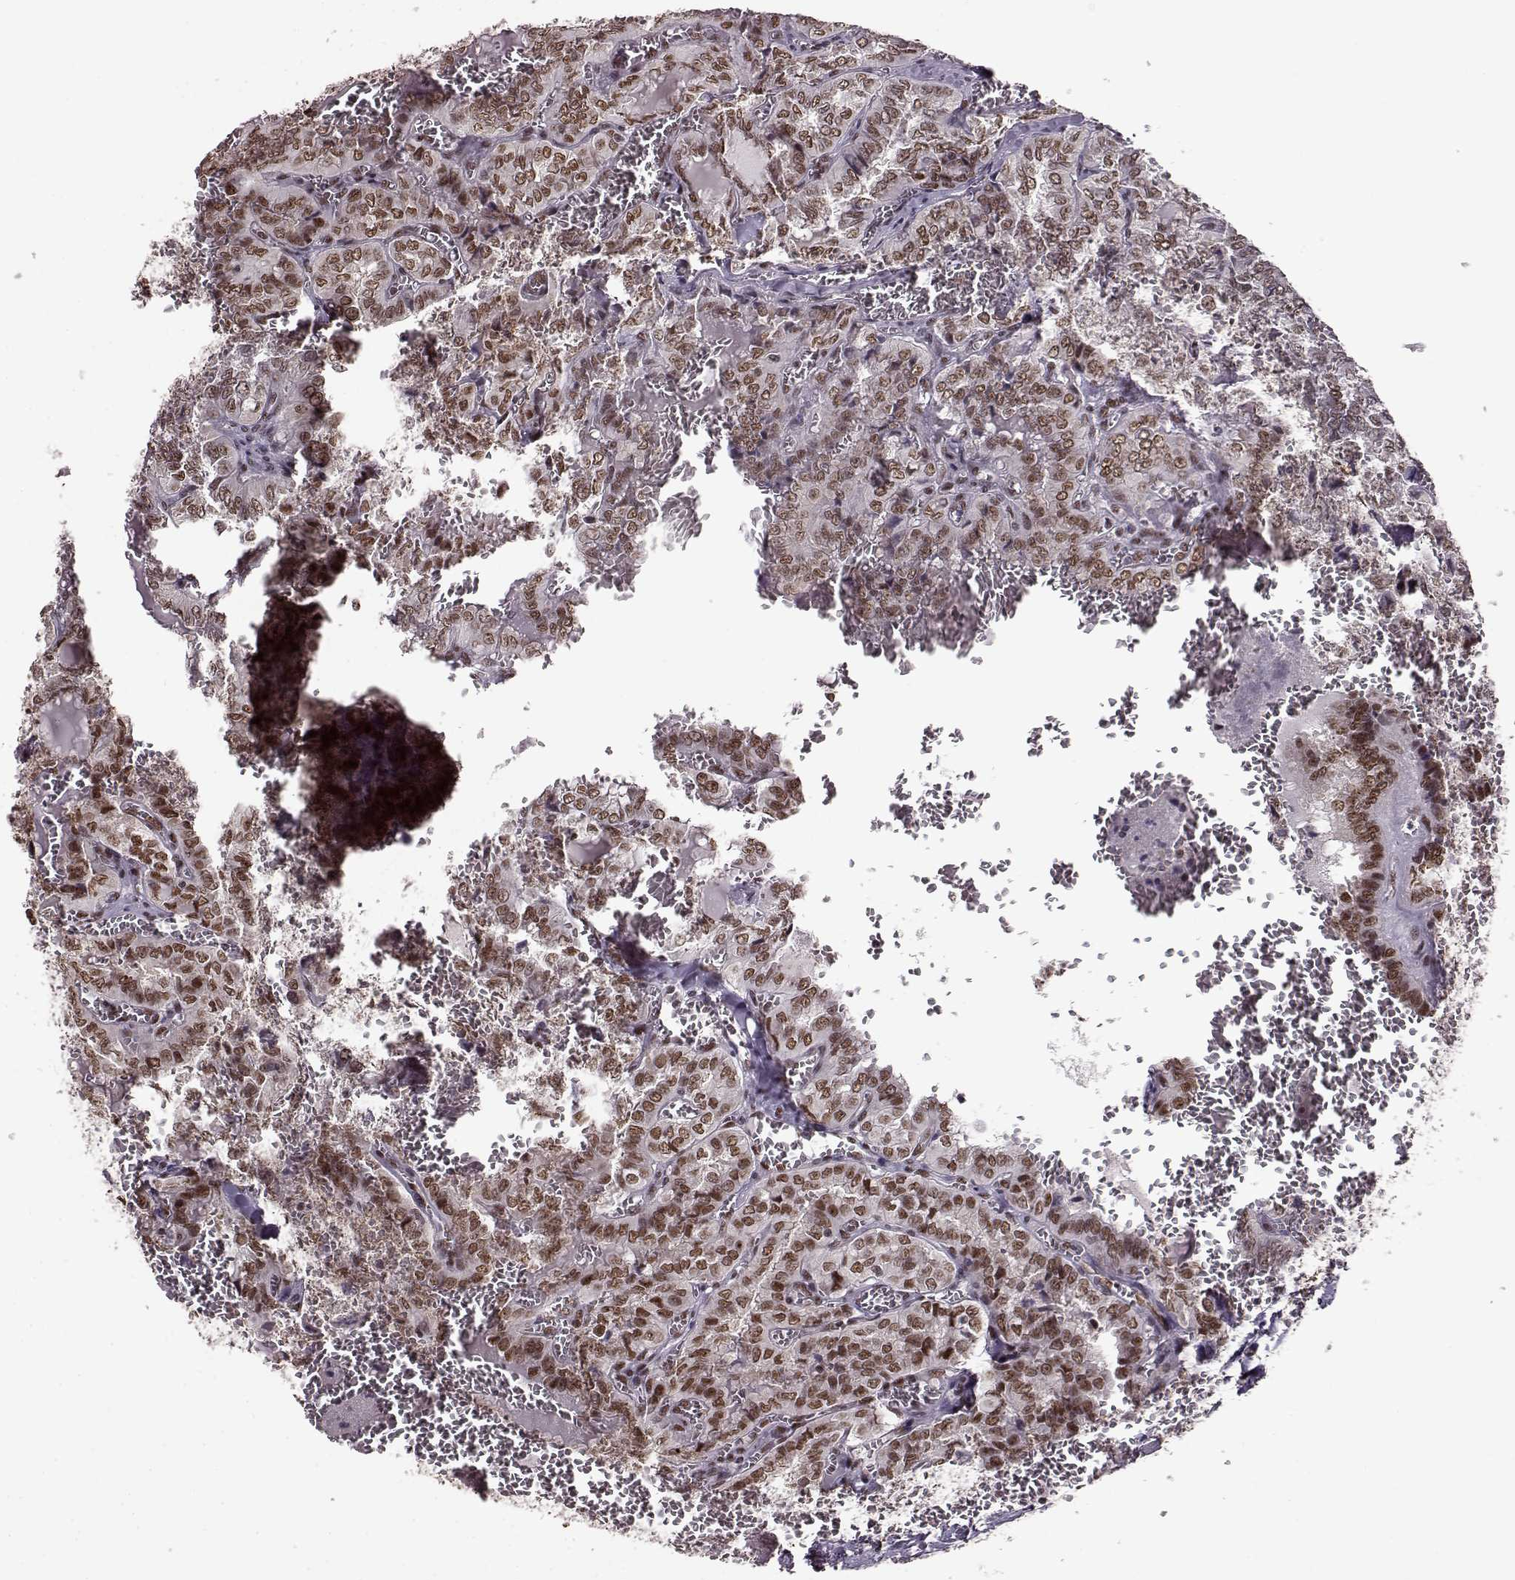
{"staining": {"intensity": "moderate", "quantity": ">75%", "location": "nuclear"}, "tissue": "thyroid cancer", "cell_type": "Tumor cells", "image_type": "cancer", "snomed": [{"axis": "morphology", "description": "Papillary adenocarcinoma, NOS"}, {"axis": "topography", "description": "Thyroid gland"}], "caption": "A brown stain labels moderate nuclear staining of a protein in human thyroid papillary adenocarcinoma tumor cells. The protein is stained brown, and the nuclei are stained in blue (DAB (3,3'-diaminobenzidine) IHC with brightfield microscopy, high magnification).", "gene": "FTO", "patient": {"sex": "female", "age": 41}}